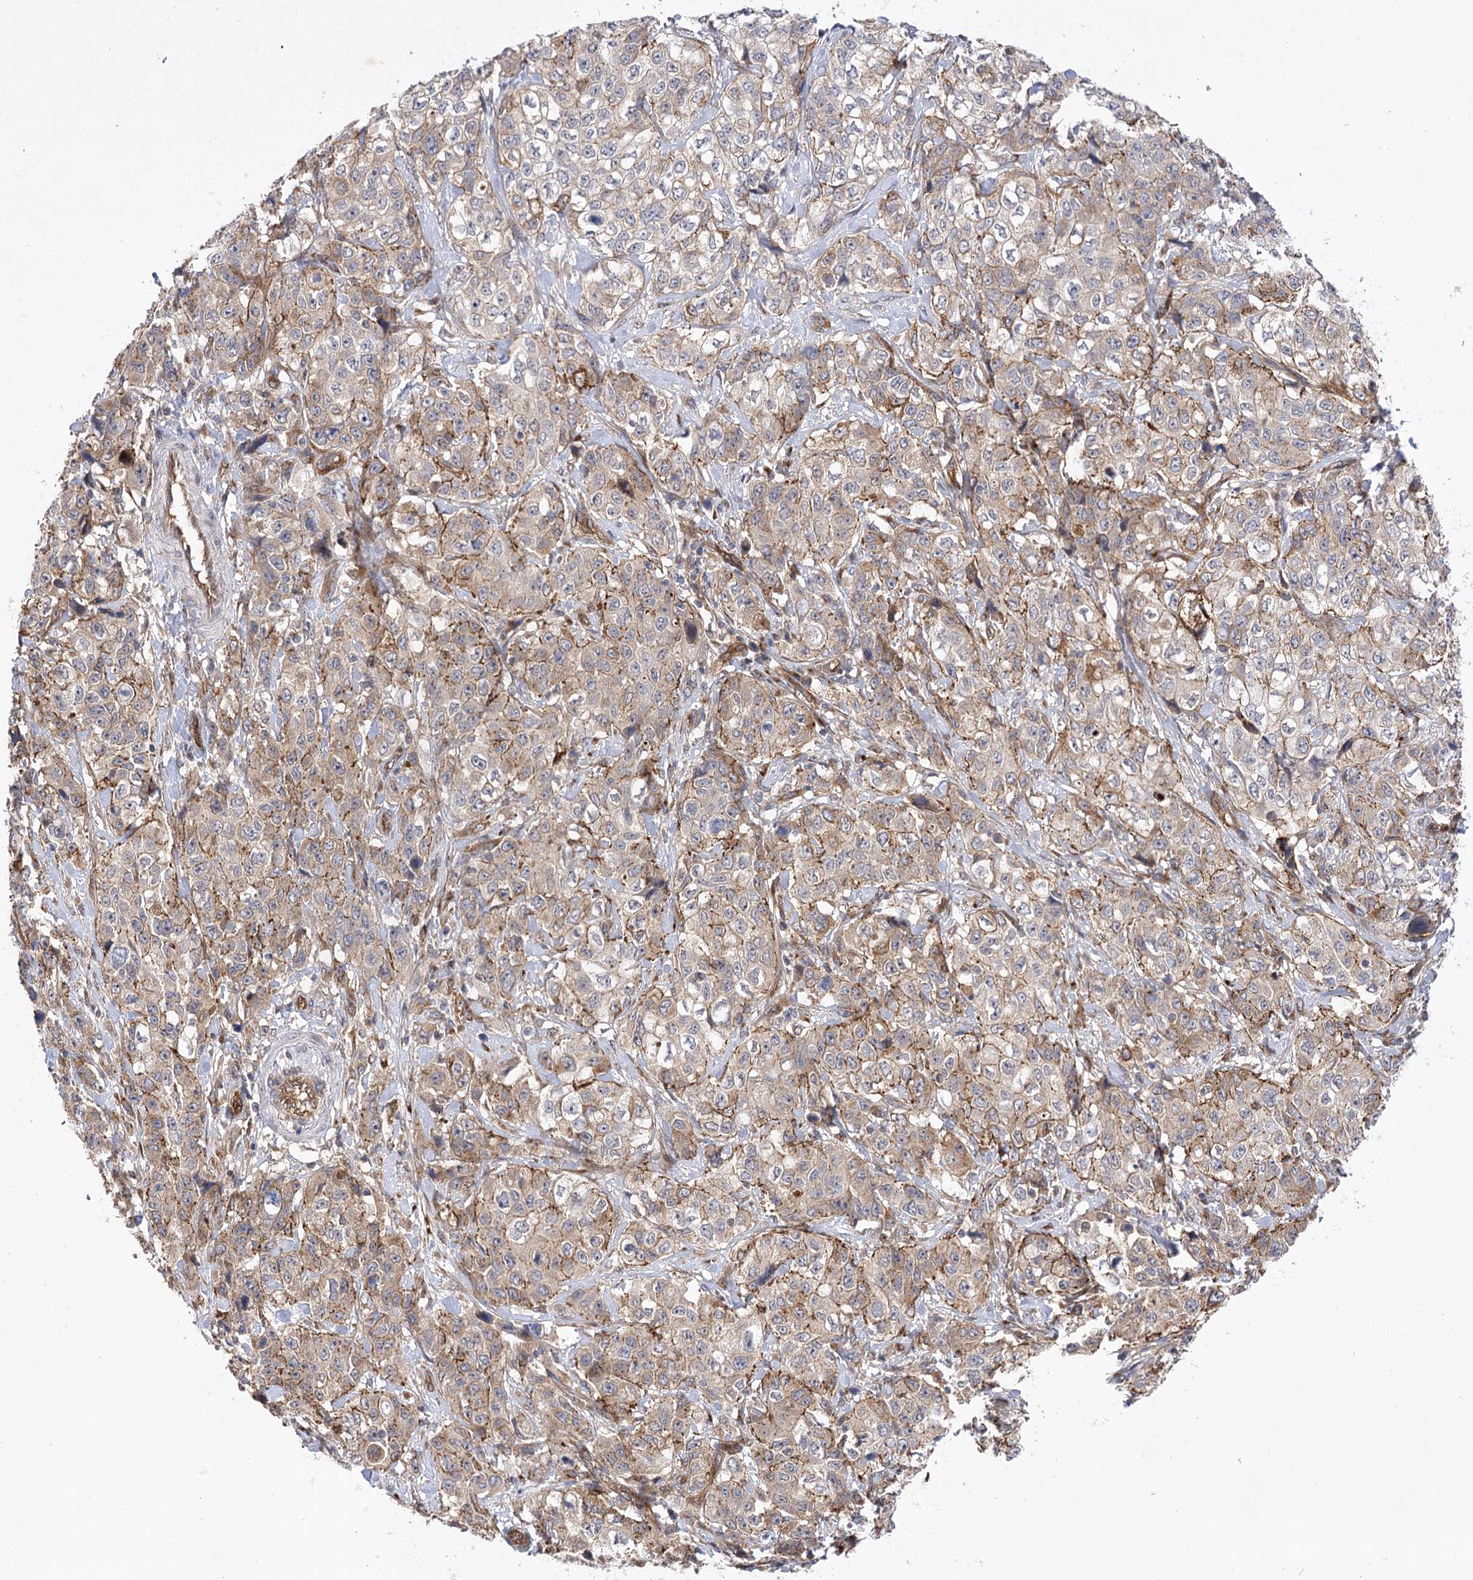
{"staining": {"intensity": "weak", "quantity": ">75%", "location": "cytoplasmic/membranous"}, "tissue": "stomach cancer", "cell_type": "Tumor cells", "image_type": "cancer", "snomed": [{"axis": "morphology", "description": "Adenocarcinoma, NOS"}, {"axis": "topography", "description": "Stomach"}], "caption": "Tumor cells display low levels of weak cytoplasmic/membranous expression in approximately >75% of cells in stomach cancer.", "gene": "ARHGAP31", "patient": {"sex": "male", "age": 48}}